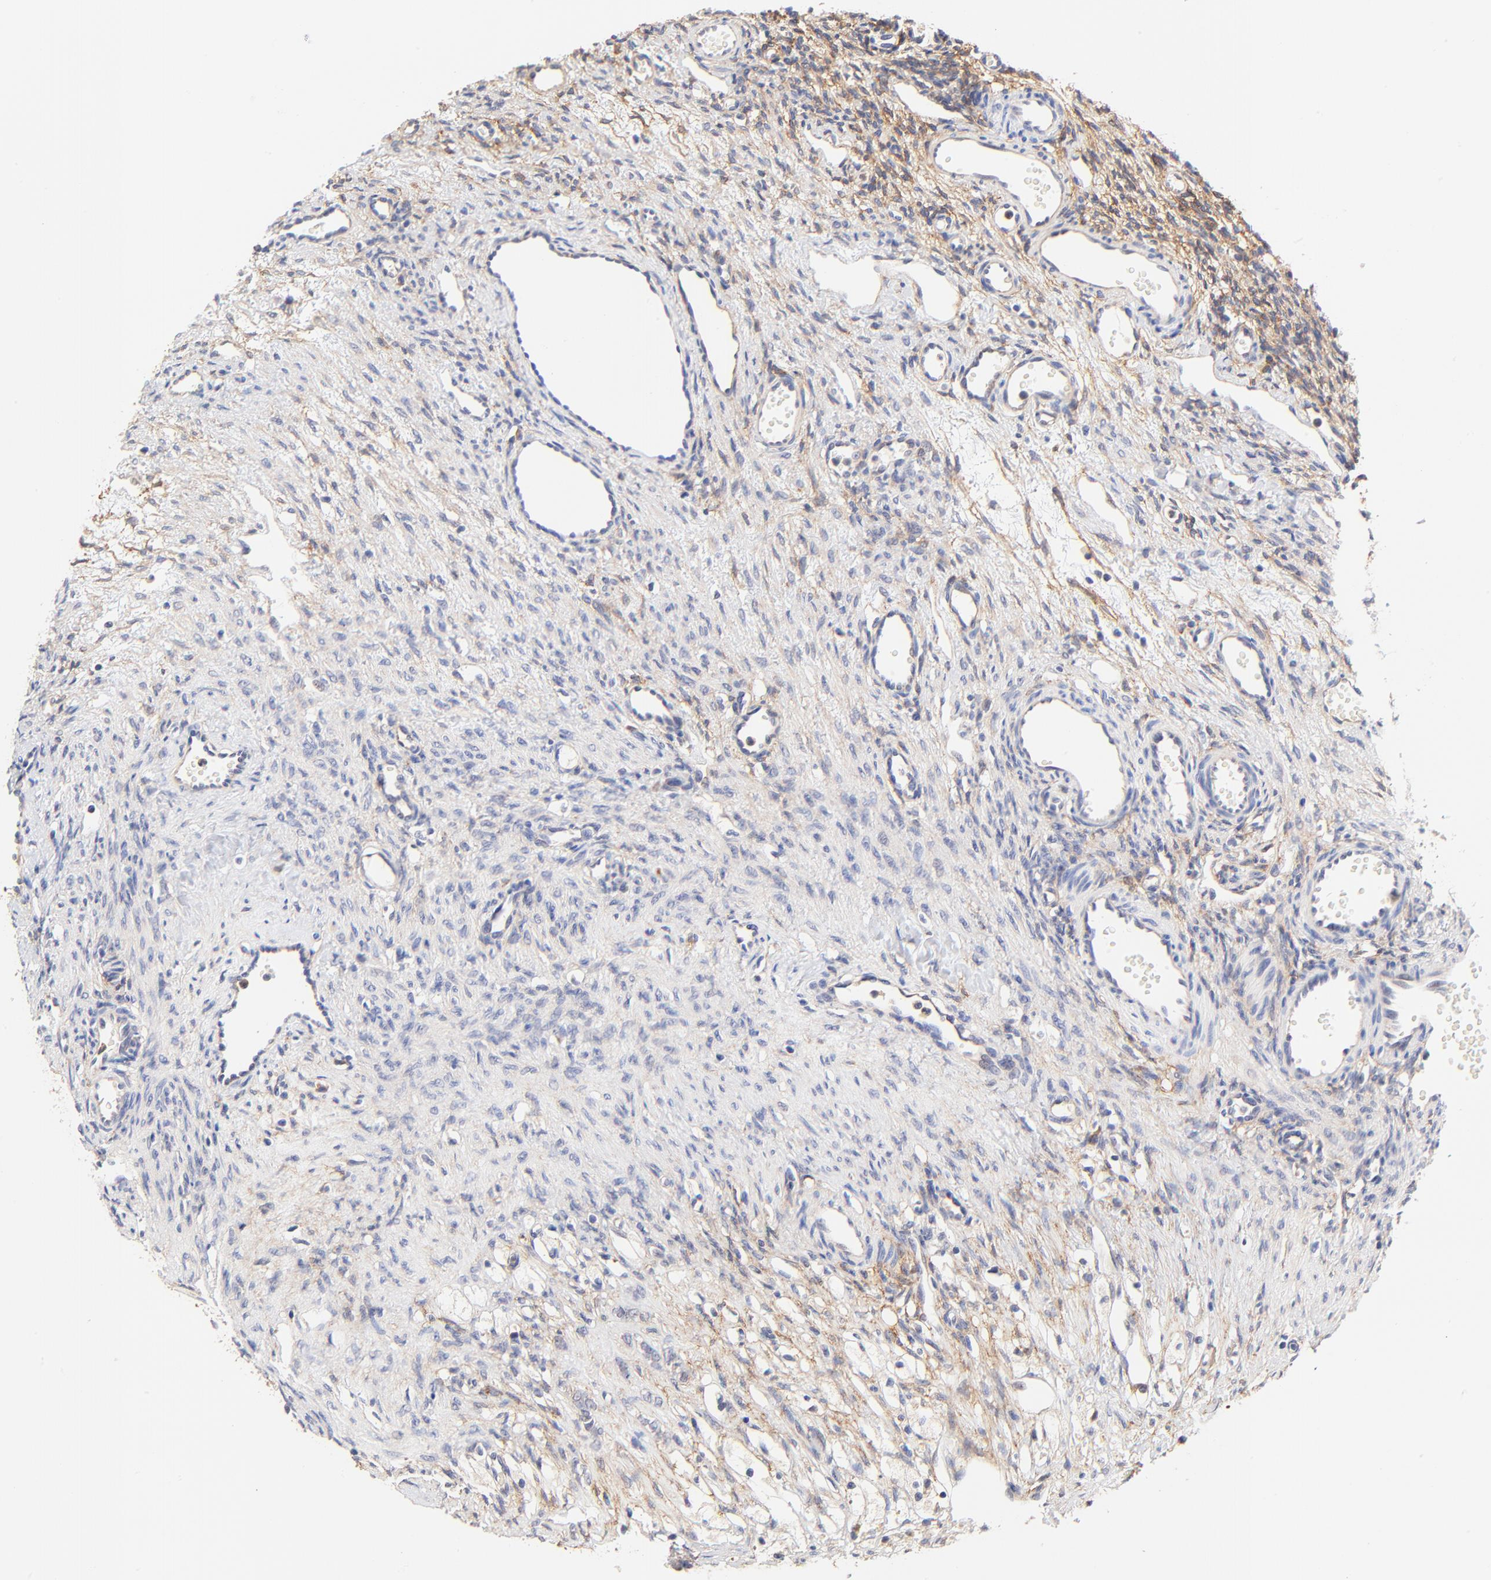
{"staining": {"intensity": "moderate", "quantity": ">75%", "location": "cytoplasmic/membranous"}, "tissue": "ovary", "cell_type": "Ovarian stroma cells", "image_type": "normal", "snomed": [{"axis": "morphology", "description": "Normal tissue, NOS"}, {"axis": "topography", "description": "Ovary"}], "caption": "A photomicrograph of ovary stained for a protein displays moderate cytoplasmic/membranous brown staining in ovarian stroma cells. Ihc stains the protein in brown and the nuclei are stained blue.", "gene": "PTK7", "patient": {"sex": "female", "age": 33}}